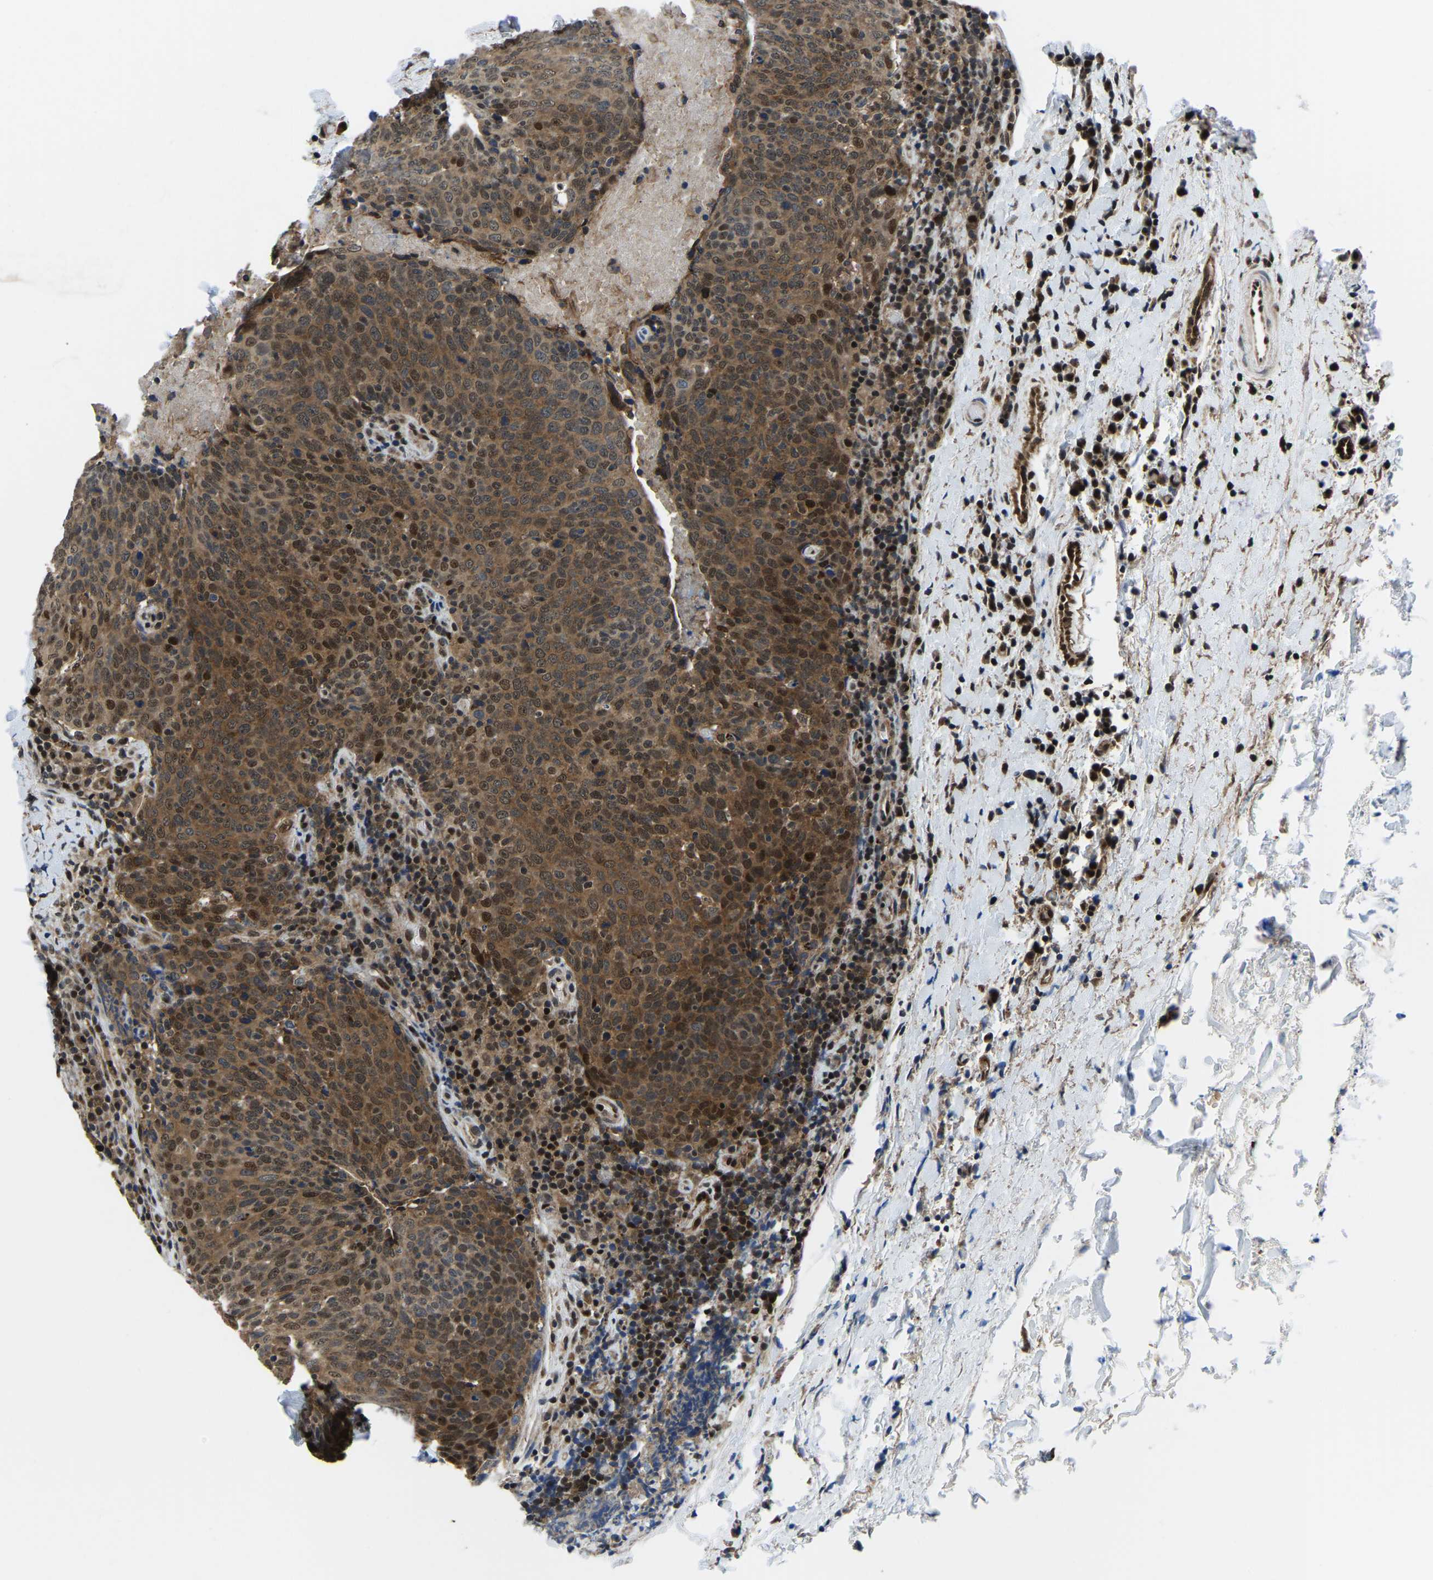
{"staining": {"intensity": "moderate", "quantity": ">75%", "location": "cytoplasmic/membranous,nuclear"}, "tissue": "head and neck cancer", "cell_type": "Tumor cells", "image_type": "cancer", "snomed": [{"axis": "morphology", "description": "Squamous cell carcinoma, NOS"}, {"axis": "morphology", "description": "Squamous cell carcinoma, metastatic, NOS"}, {"axis": "topography", "description": "Lymph node"}, {"axis": "topography", "description": "Head-Neck"}], "caption": "The histopathology image displays immunohistochemical staining of head and neck cancer (squamous cell carcinoma). There is moderate cytoplasmic/membranous and nuclear staining is seen in approximately >75% of tumor cells.", "gene": "DFFA", "patient": {"sex": "male", "age": 62}}